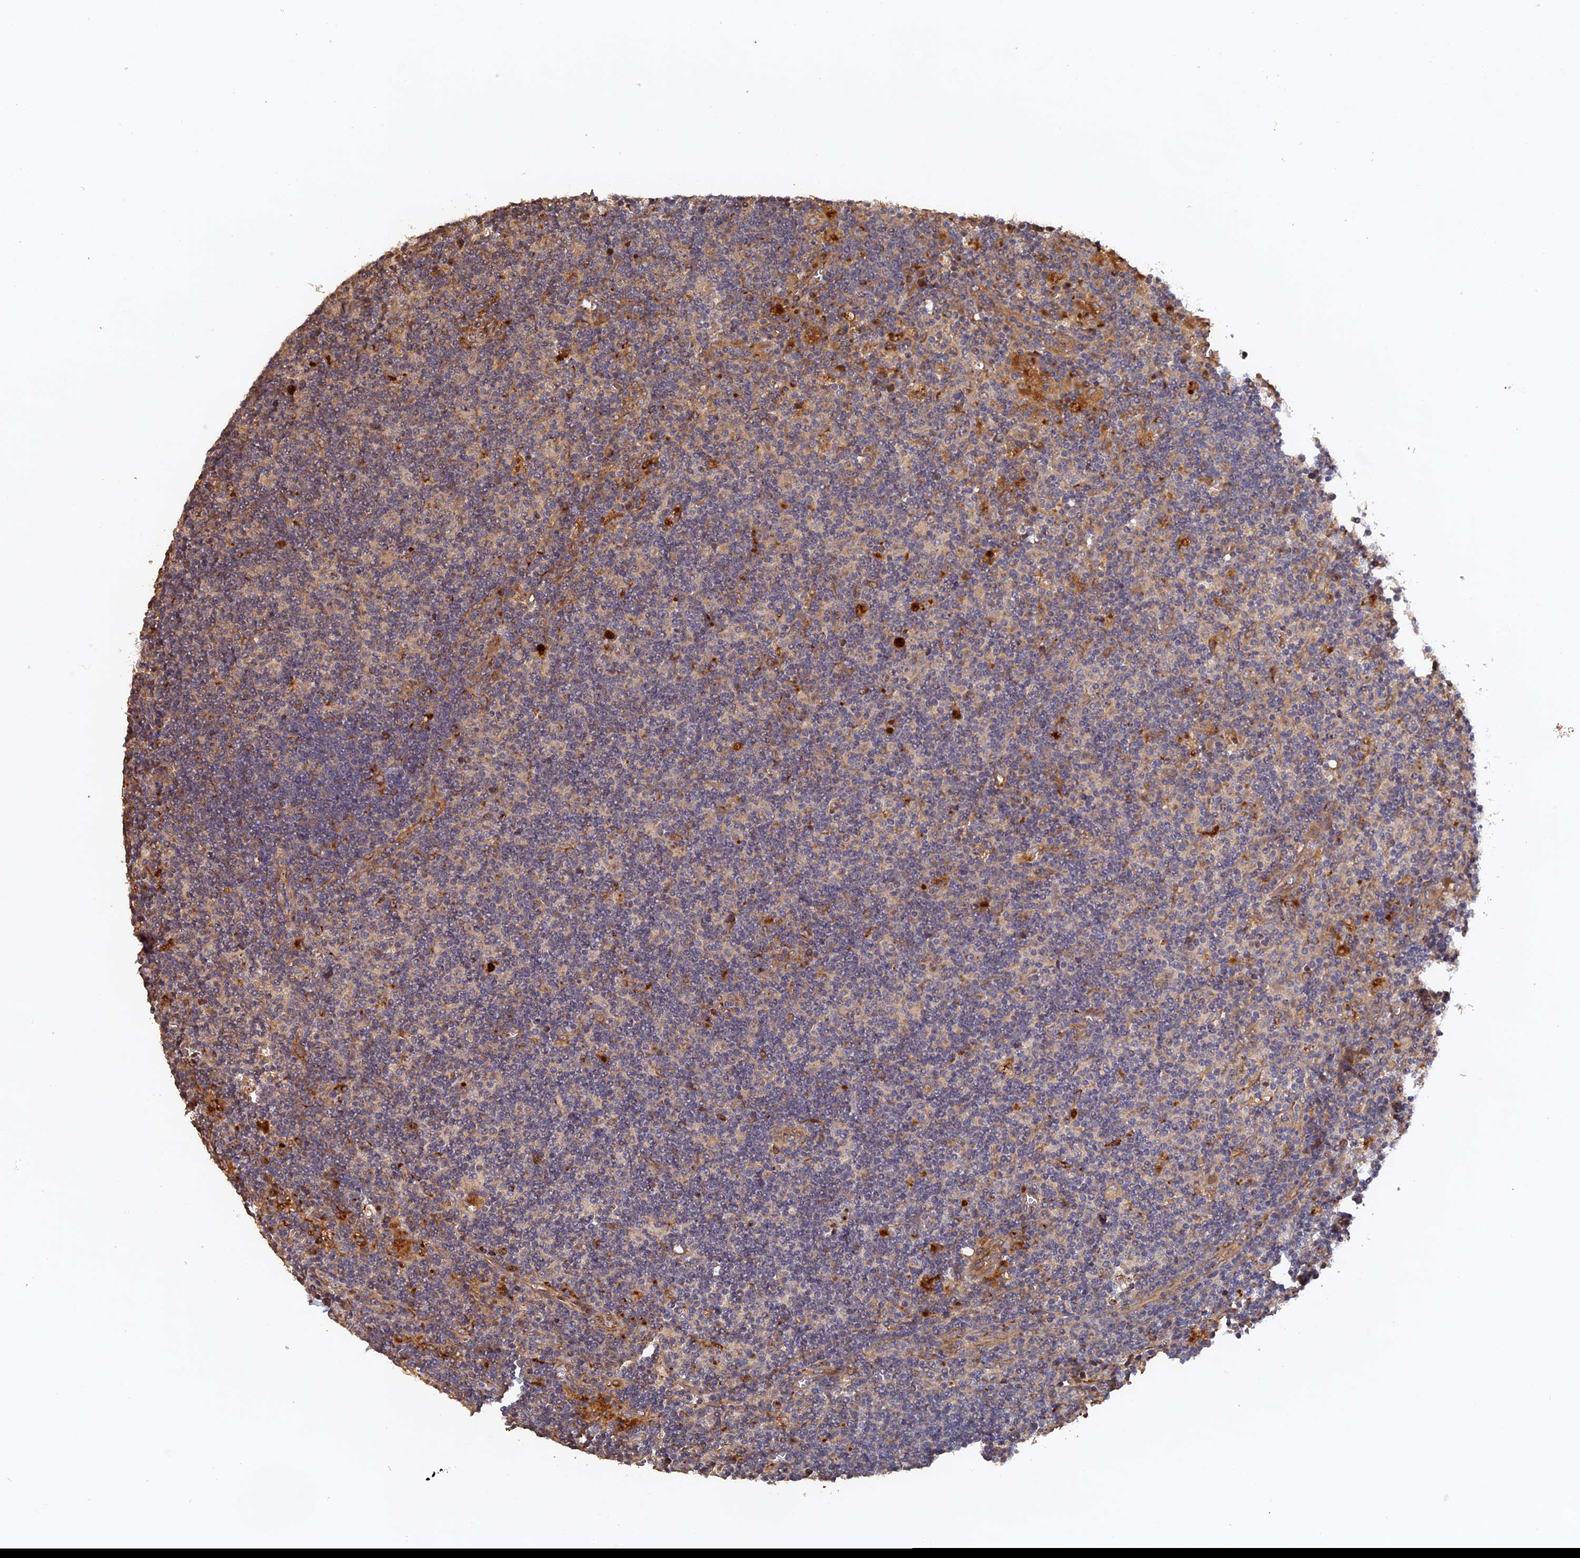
{"staining": {"intensity": "weak", "quantity": "25%-75%", "location": "cytoplasmic/membranous"}, "tissue": "lymph node", "cell_type": "Germinal center cells", "image_type": "normal", "snomed": [{"axis": "morphology", "description": "Normal tissue, NOS"}, {"axis": "topography", "description": "Lymph node"}], "caption": "A low amount of weak cytoplasmic/membranous staining is identified in about 25%-75% of germinal center cells in benign lymph node.", "gene": "VPS37C", "patient": {"sex": "male", "age": 58}}